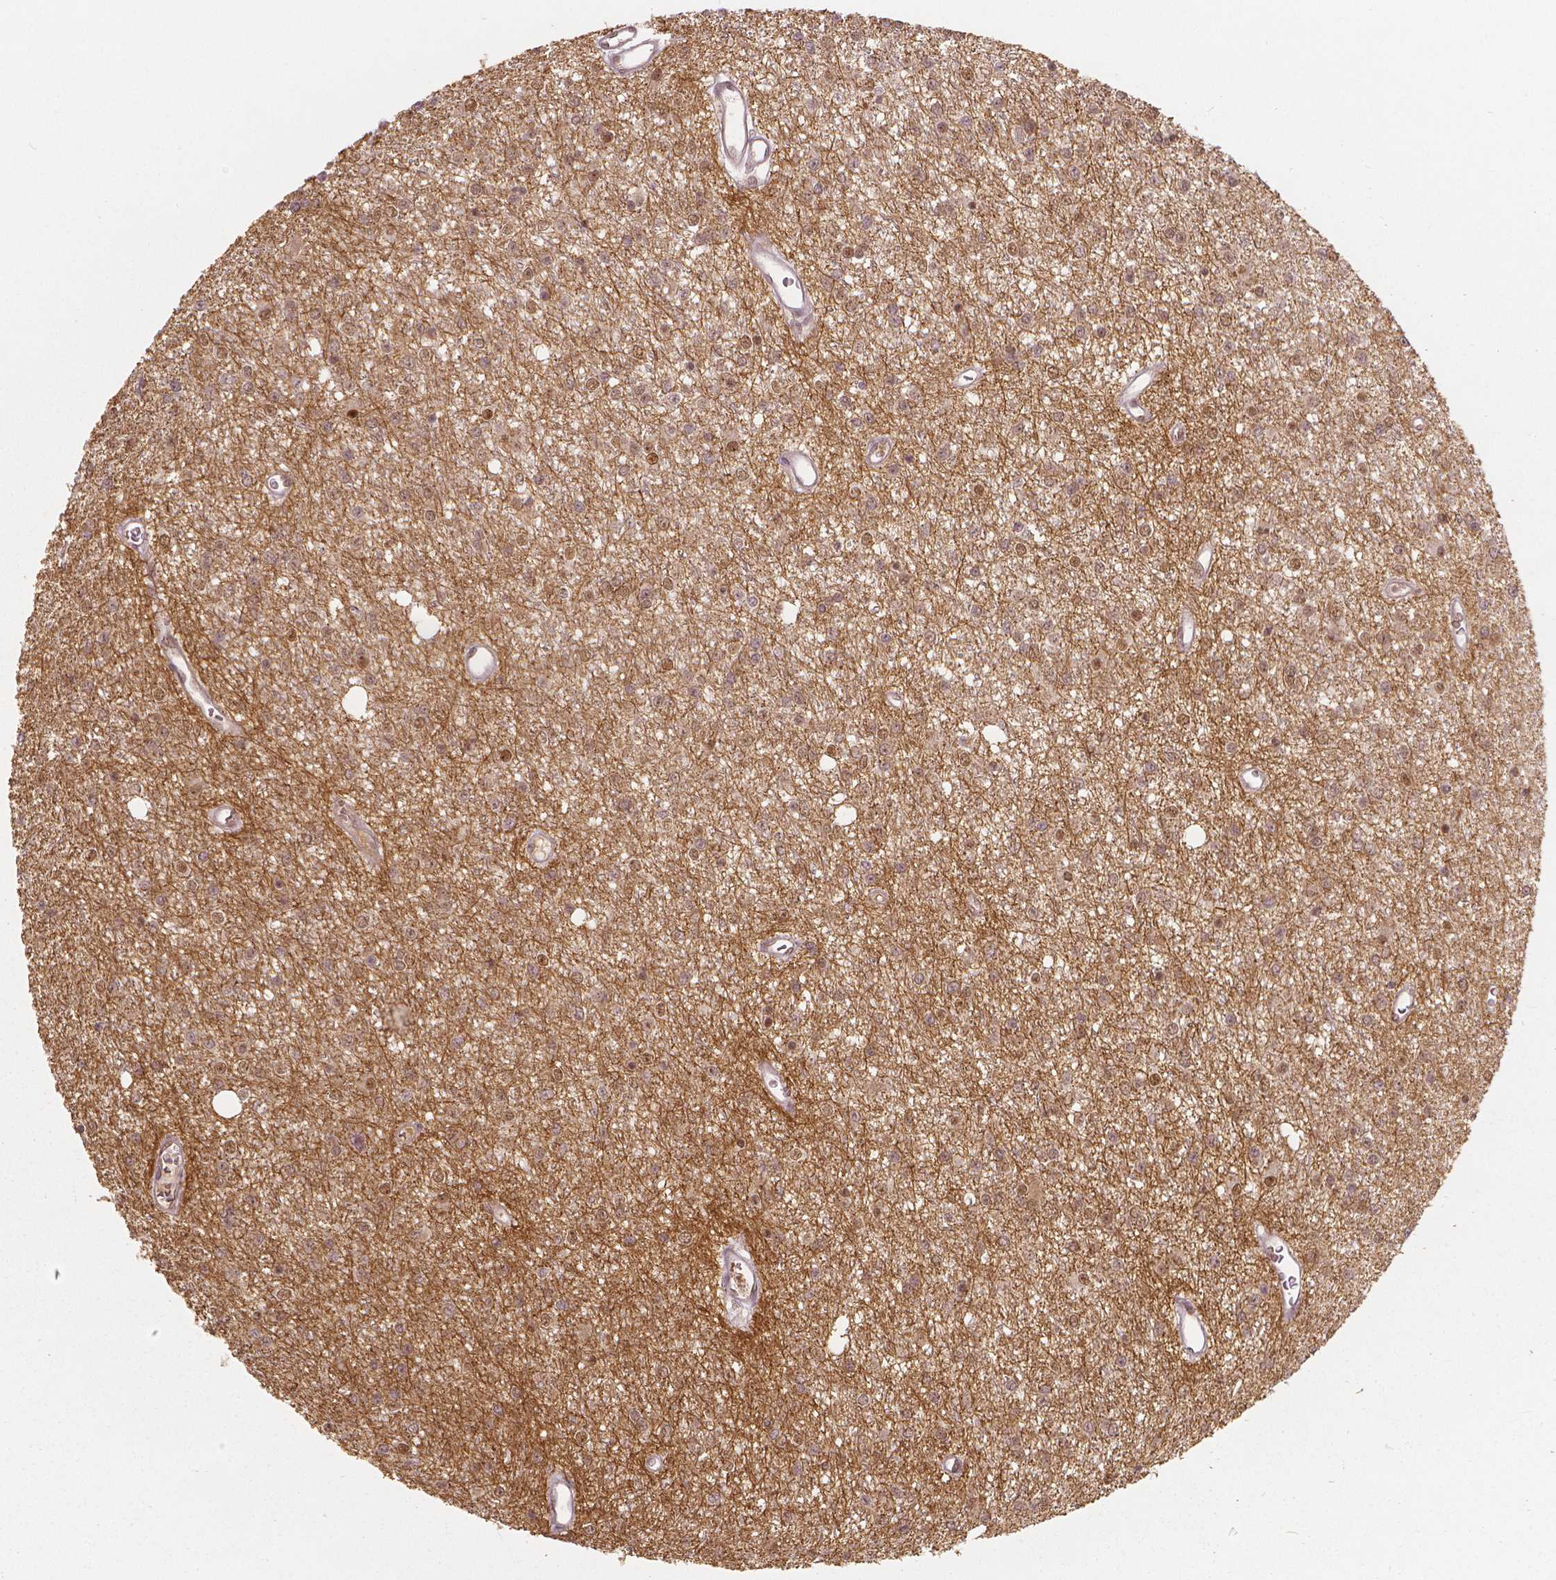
{"staining": {"intensity": "negative", "quantity": "none", "location": "none"}, "tissue": "glioma", "cell_type": "Tumor cells", "image_type": "cancer", "snomed": [{"axis": "morphology", "description": "Glioma, malignant, Low grade"}, {"axis": "topography", "description": "Brain"}], "caption": "Immunohistochemistry (IHC) histopathology image of neoplastic tissue: human malignant low-grade glioma stained with DAB (3,3'-diaminobenzidine) displays no significant protein staining in tumor cells.", "gene": "NSD2", "patient": {"sex": "female", "age": 45}}